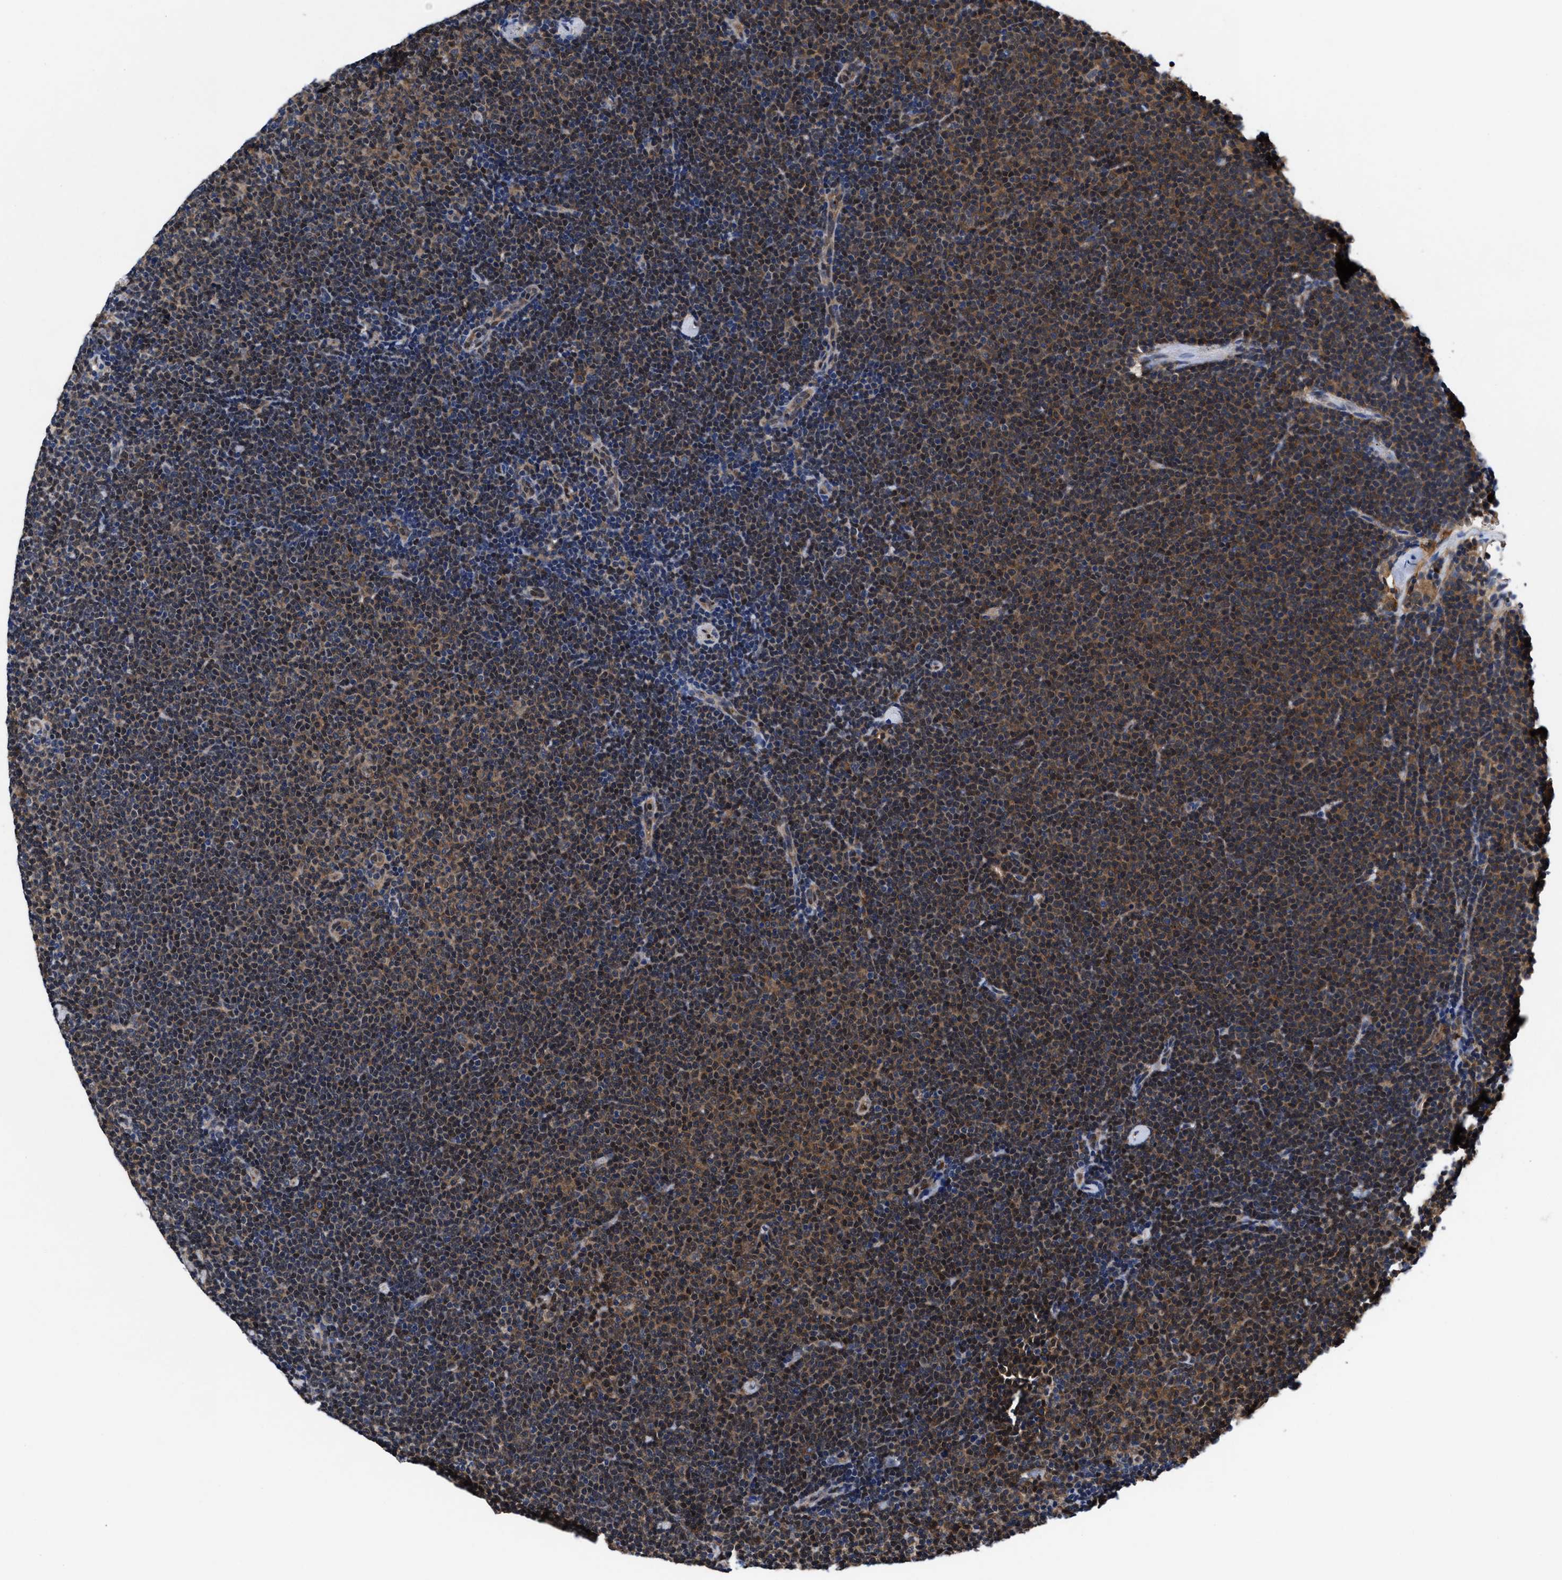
{"staining": {"intensity": "weak", "quantity": "25%-75%", "location": "cytoplasmic/membranous"}, "tissue": "lymphoma", "cell_type": "Tumor cells", "image_type": "cancer", "snomed": [{"axis": "morphology", "description": "Malignant lymphoma, non-Hodgkin's type, Low grade"}, {"axis": "topography", "description": "Lymph node"}], "caption": "Immunohistochemistry (DAB) staining of lymphoma shows weak cytoplasmic/membranous protein positivity in approximately 25%-75% of tumor cells.", "gene": "ACLY", "patient": {"sex": "female", "age": 53}}